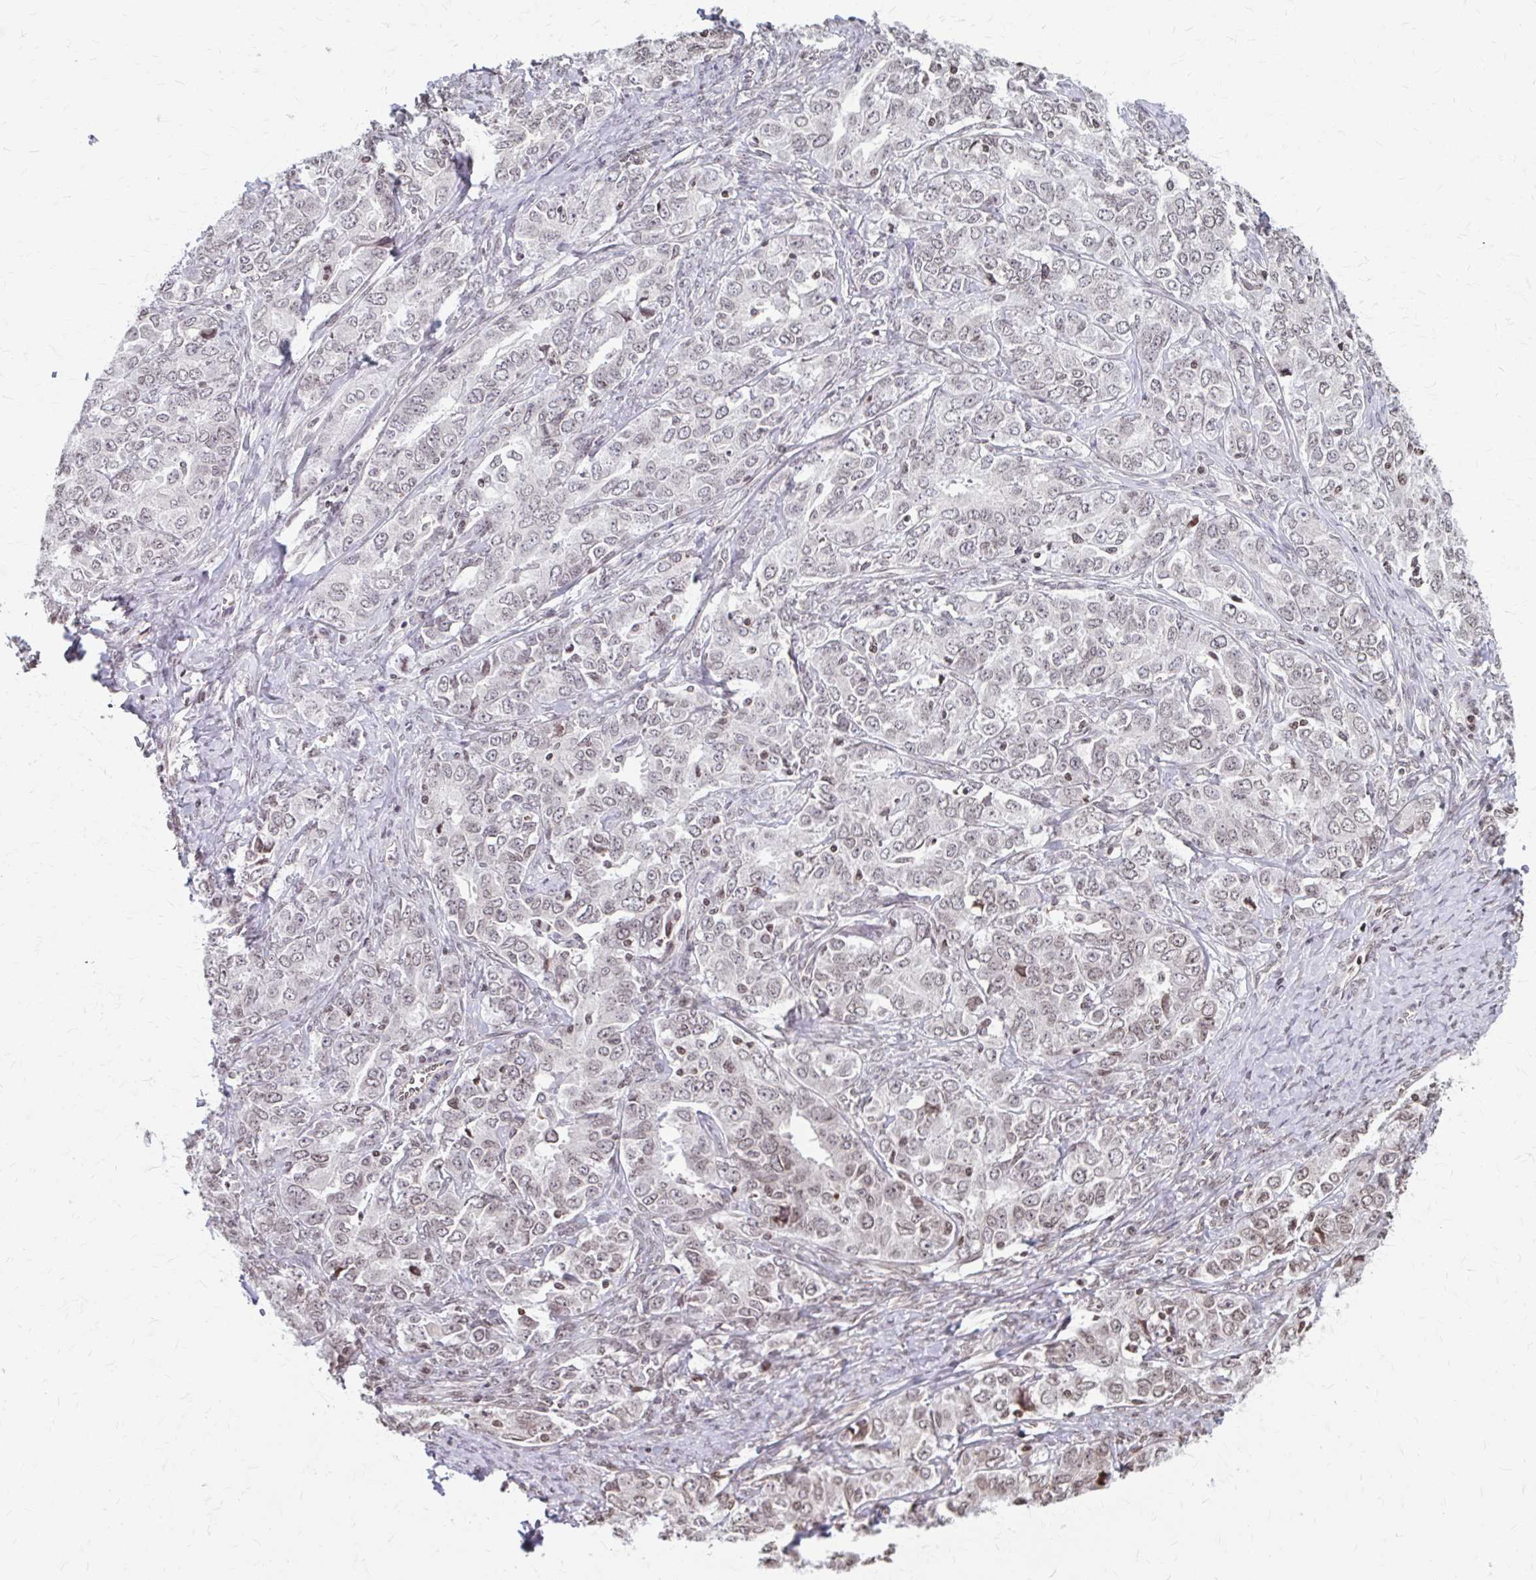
{"staining": {"intensity": "moderate", "quantity": "<25%", "location": "nuclear"}, "tissue": "ovarian cancer", "cell_type": "Tumor cells", "image_type": "cancer", "snomed": [{"axis": "morphology", "description": "Carcinoma, endometroid"}, {"axis": "topography", "description": "Ovary"}], "caption": "High-magnification brightfield microscopy of ovarian cancer stained with DAB (3,3'-diaminobenzidine) (brown) and counterstained with hematoxylin (blue). tumor cells exhibit moderate nuclear positivity is present in about<25% of cells.", "gene": "ORC3", "patient": {"sex": "female", "age": 62}}